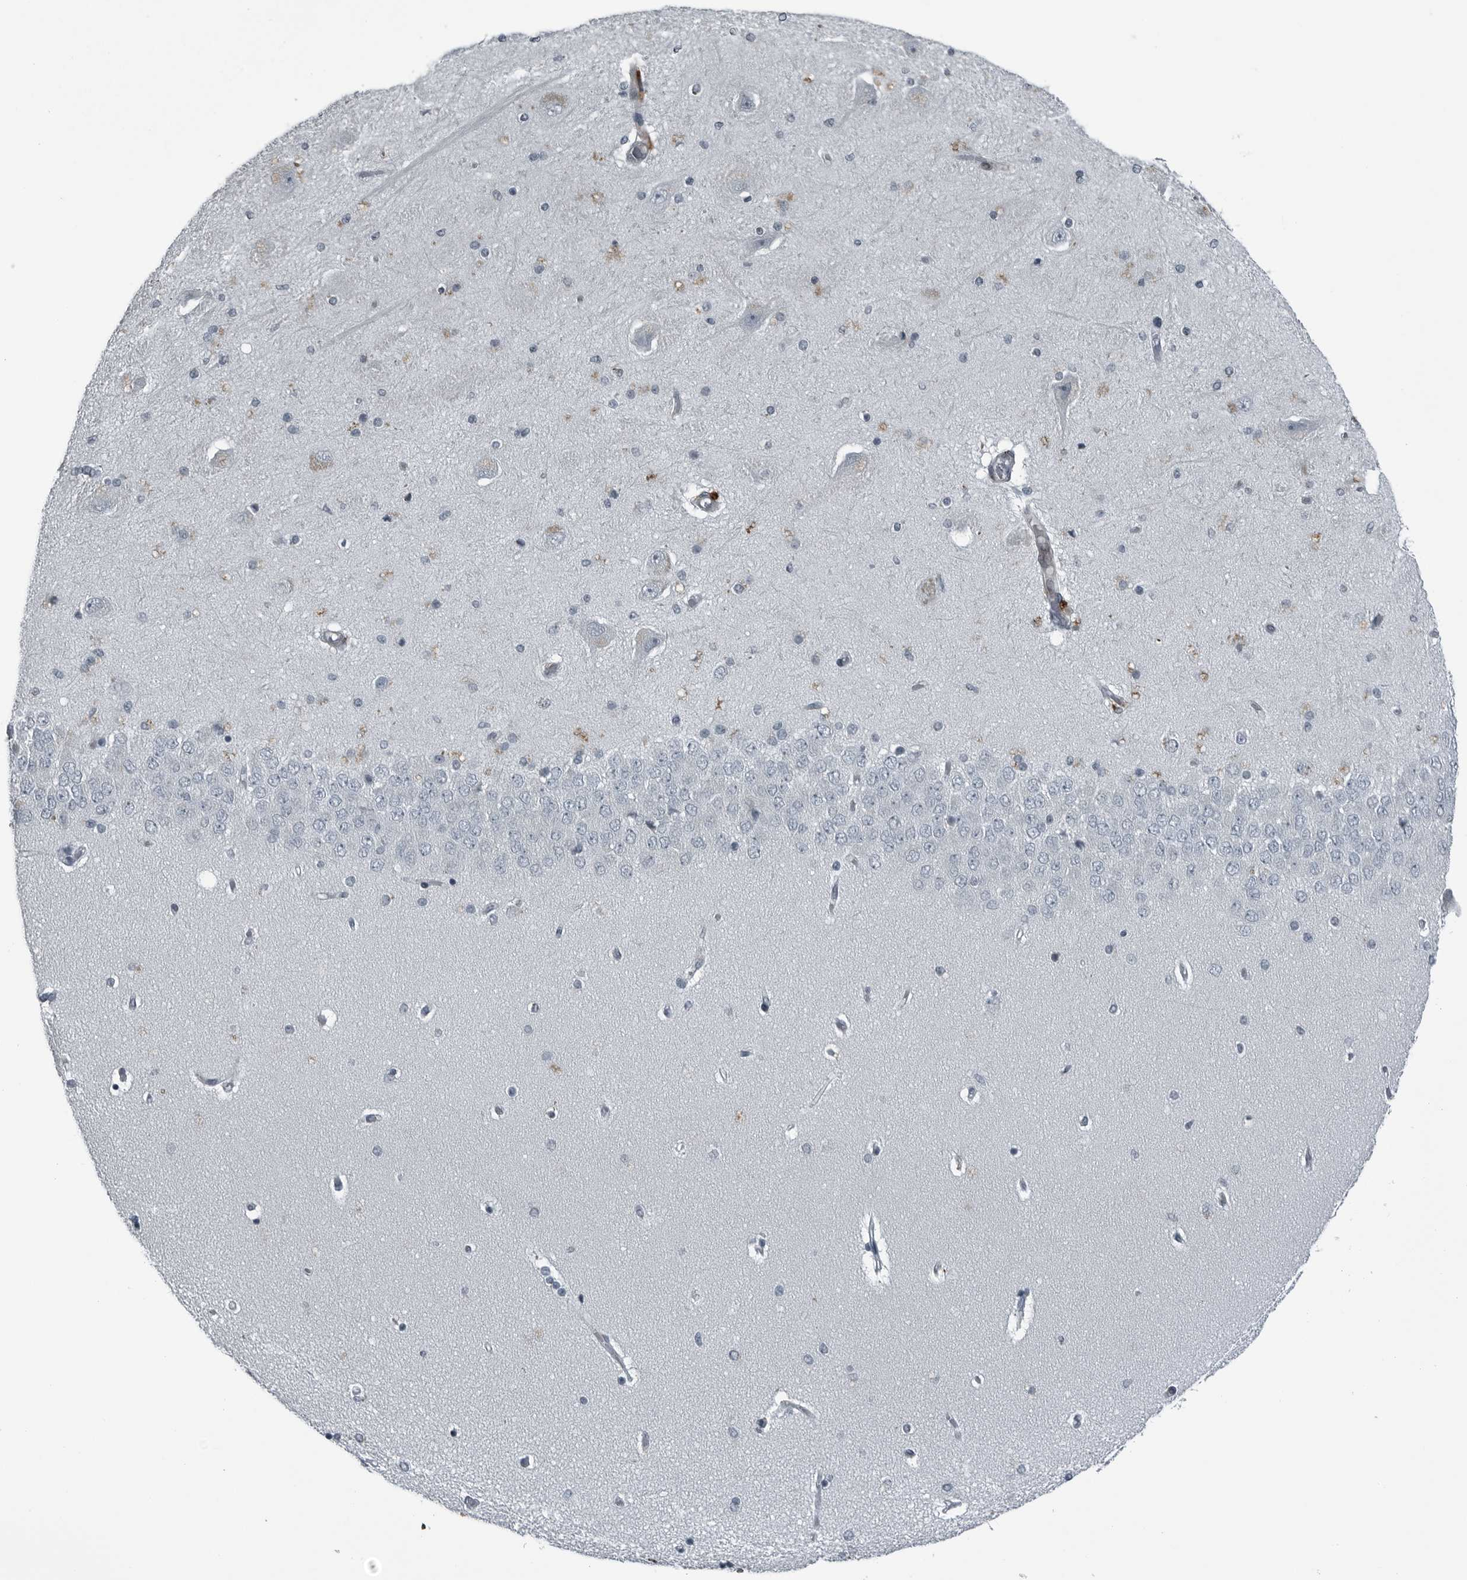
{"staining": {"intensity": "negative", "quantity": "none", "location": "none"}, "tissue": "hippocampus", "cell_type": "Glial cells", "image_type": "normal", "snomed": [{"axis": "morphology", "description": "Normal tissue, NOS"}, {"axis": "topography", "description": "Hippocampus"}], "caption": "An immunohistochemistry photomicrograph of unremarkable hippocampus is shown. There is no staining in glial cells of hippocampus. (Brightfield microscopy of DAB (3,3'-diaminobenzidine) immunohistochemistry (IHC) at high magnification).", "gene": "GAK", "patient": {"sex": "female", "age": 54}}